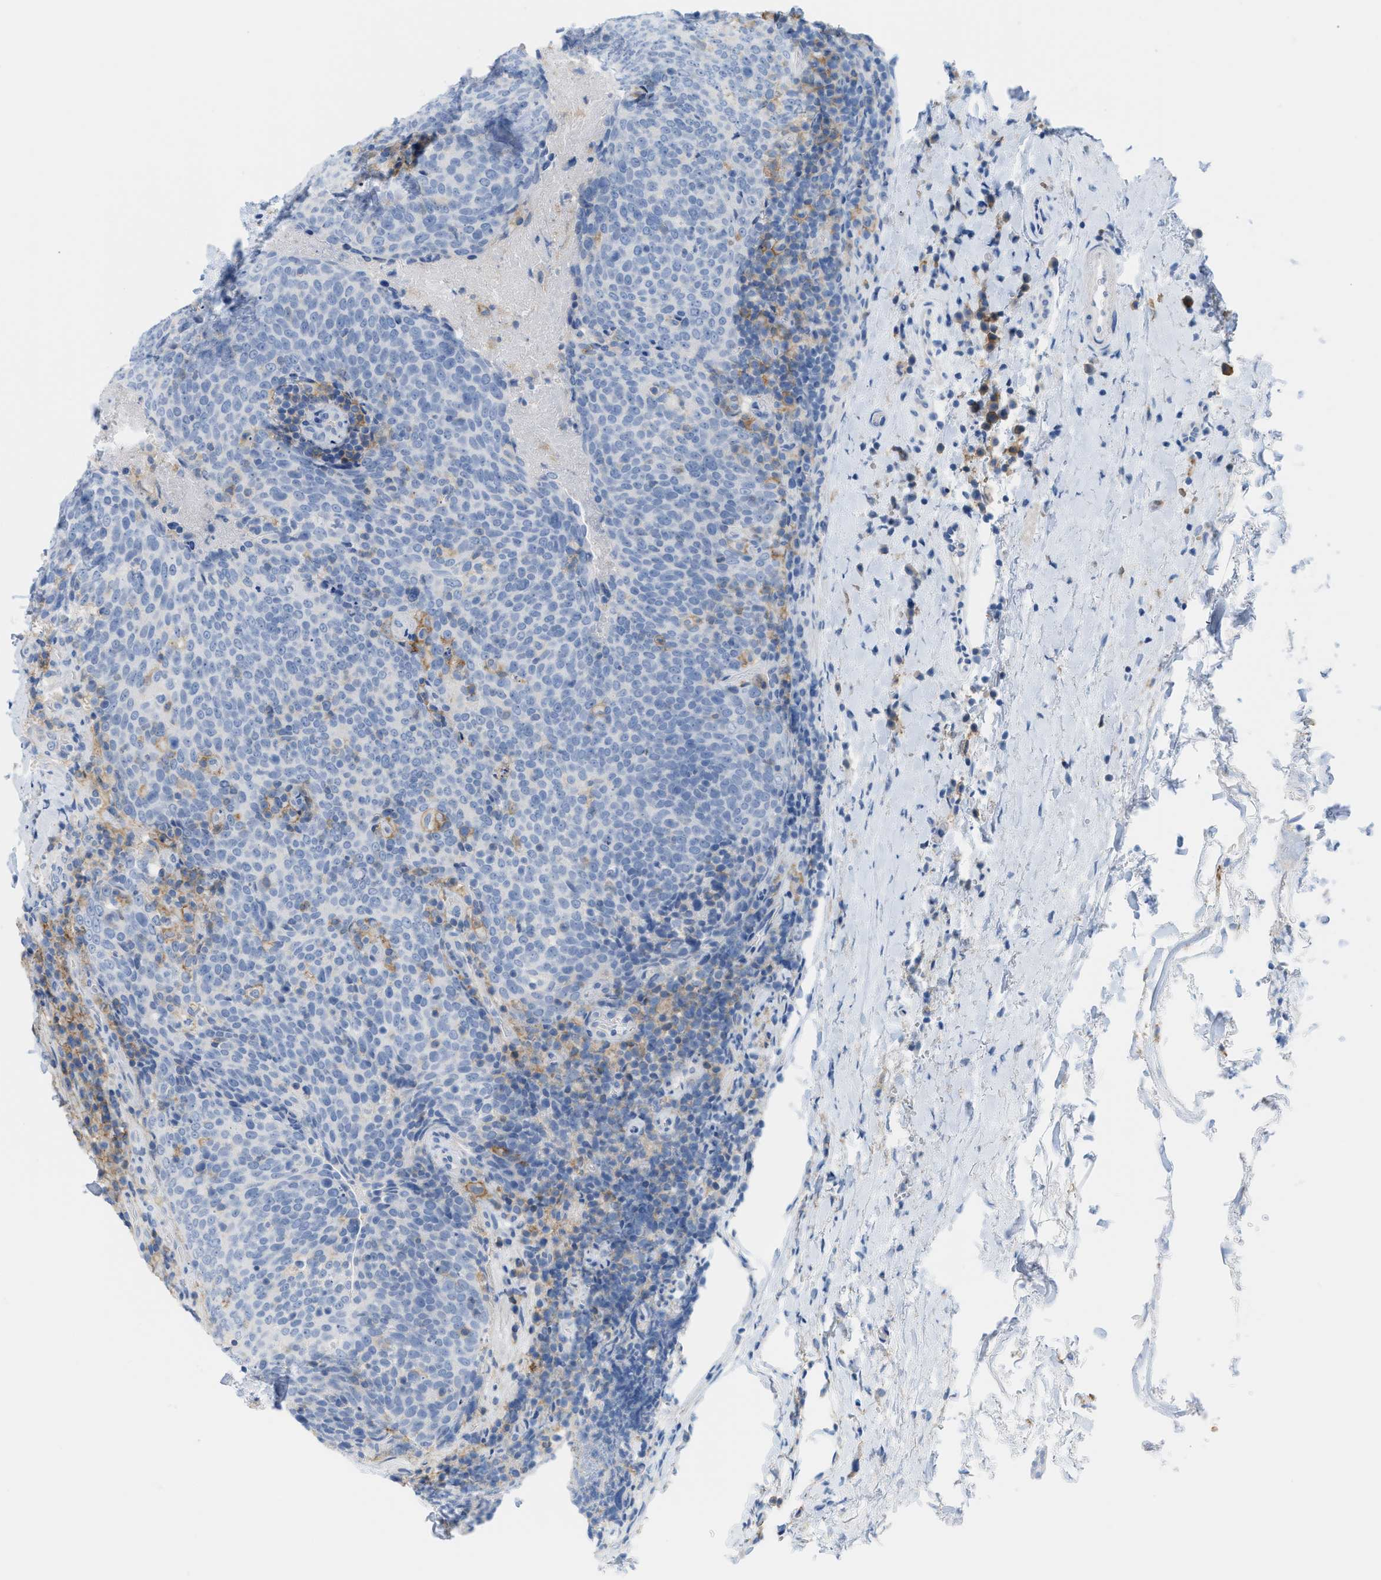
{"staining": {"intensity": "moderate", "quantity": "<25%", "location": "cytoplasmic/membranous"}, "tissue": "head and neck cancer", "cell_type": "Tumor cells", "image_type": "cancer", "snomed": [{"axis": "morphology", "description": "Squamous cell carcinoma, NOS"}, {"axis": "morphology", "description": "Squamous cell carcinoma, metastatic, NOS"}, {"axis": "topography", "description": "Lymph node"}, {"axis": "topography", "description": "Head-Neck"}], "caption": "Head and neck cancer (metastatic squamous cell carcinoma) stained with DAB (3,3'-diaminobenzidine) immunohistochemistry reveals low levels of moderate cytoplasmic/membranous expression in about <25% of tumor cells.", "gene": "SLC3A2", "patient": {"sex": "male", "age": 62}}